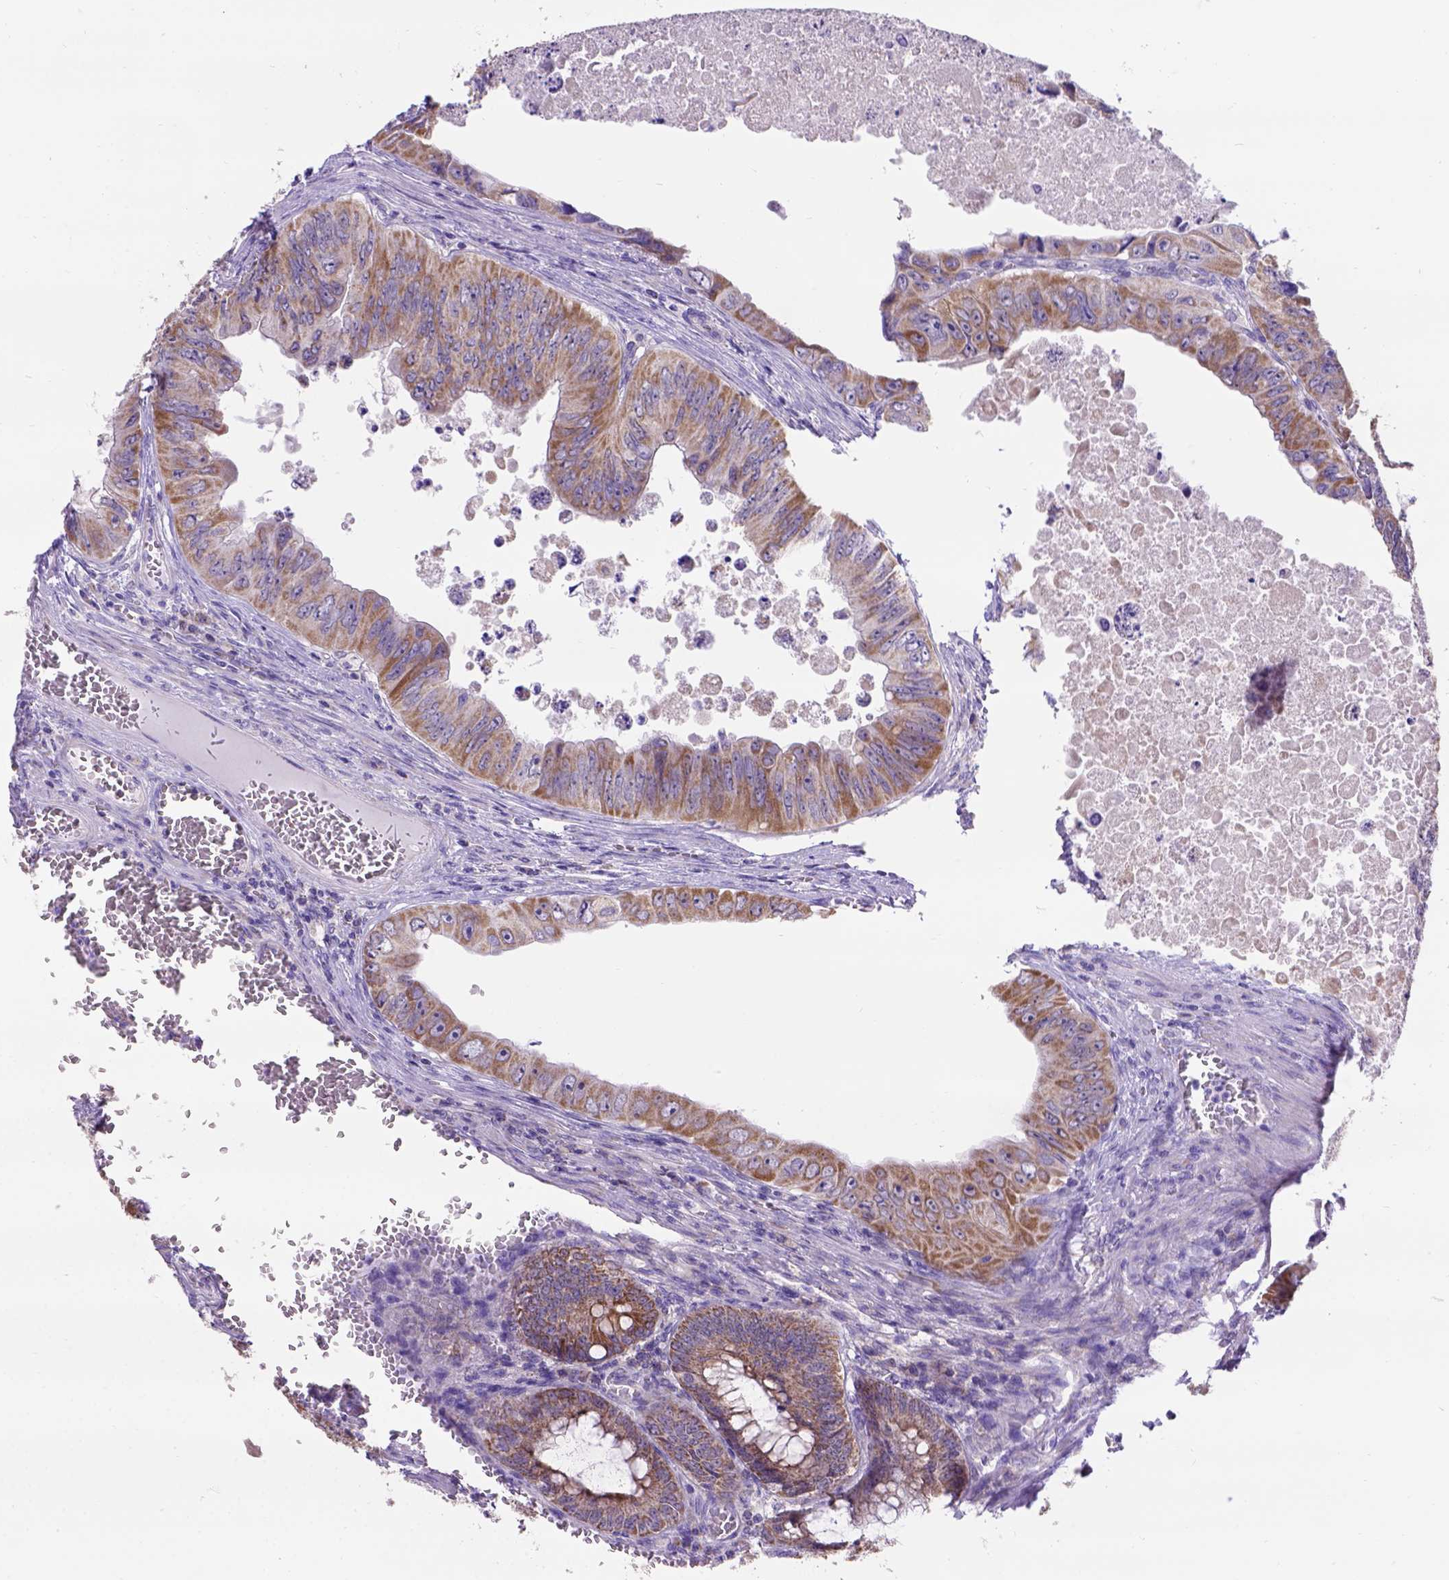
{"staining": {"intensity": "moderate", "quantity": ">75%", "location": "cytoplasmic/membranous"}, "tissue": "colorectal cancer", "cell_type": "Tumor cells", "image_type": "cancer", "snomed": [{"axis": "morphology", "description": "Adenocarcinoma, NOS"}, {"axis": "topography", "description": "Colon"}], "caption": "Immunohistochemical staining of colorectal cancer exhibits medium levels of moderate cytoplasmic/membranous staining in about >75% of tumor cells.", "gene": "L2HGDH", "patient": {"sex": "female", "age": 84}}